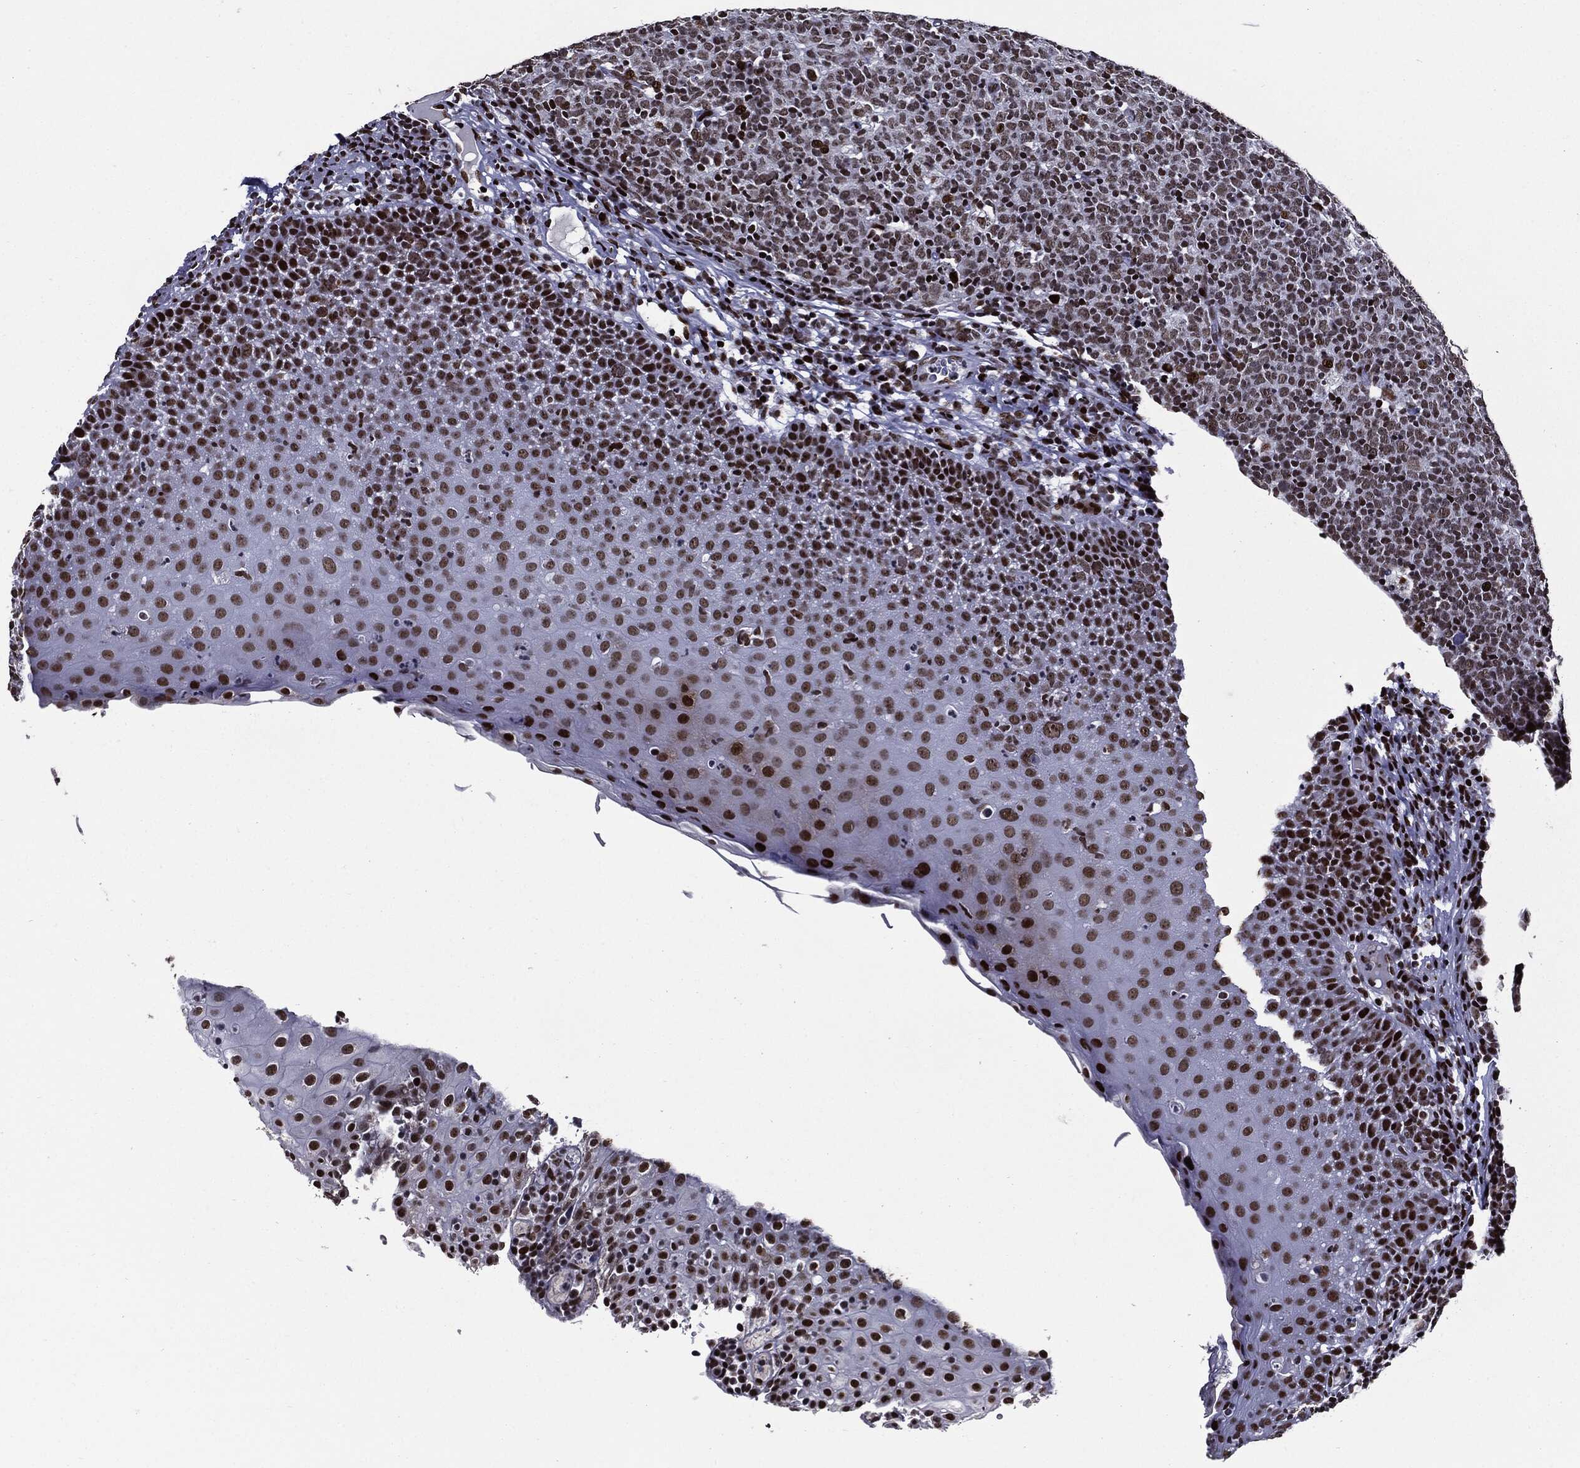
{"staining": {"intensity": "moderate", "quantity": ">75%", "location": "nuclear"}, "tissue": "tonsil", "cell_type": "Germinal center cells", "image_type": "normal", "snomed": [{"axis": "morphology", "description": "Normal tissue, NOS"}, {"axis": "topography", "description": "Tonsil"}], "caption": "This is a photomicrograph of immunohistochemistry (IHC) staining of benign tonsil, which shows moderate staining in the nuclear of germinal center cells.", "gene": "ZFP91", "patient": {"sex": "female", "age": 5}}